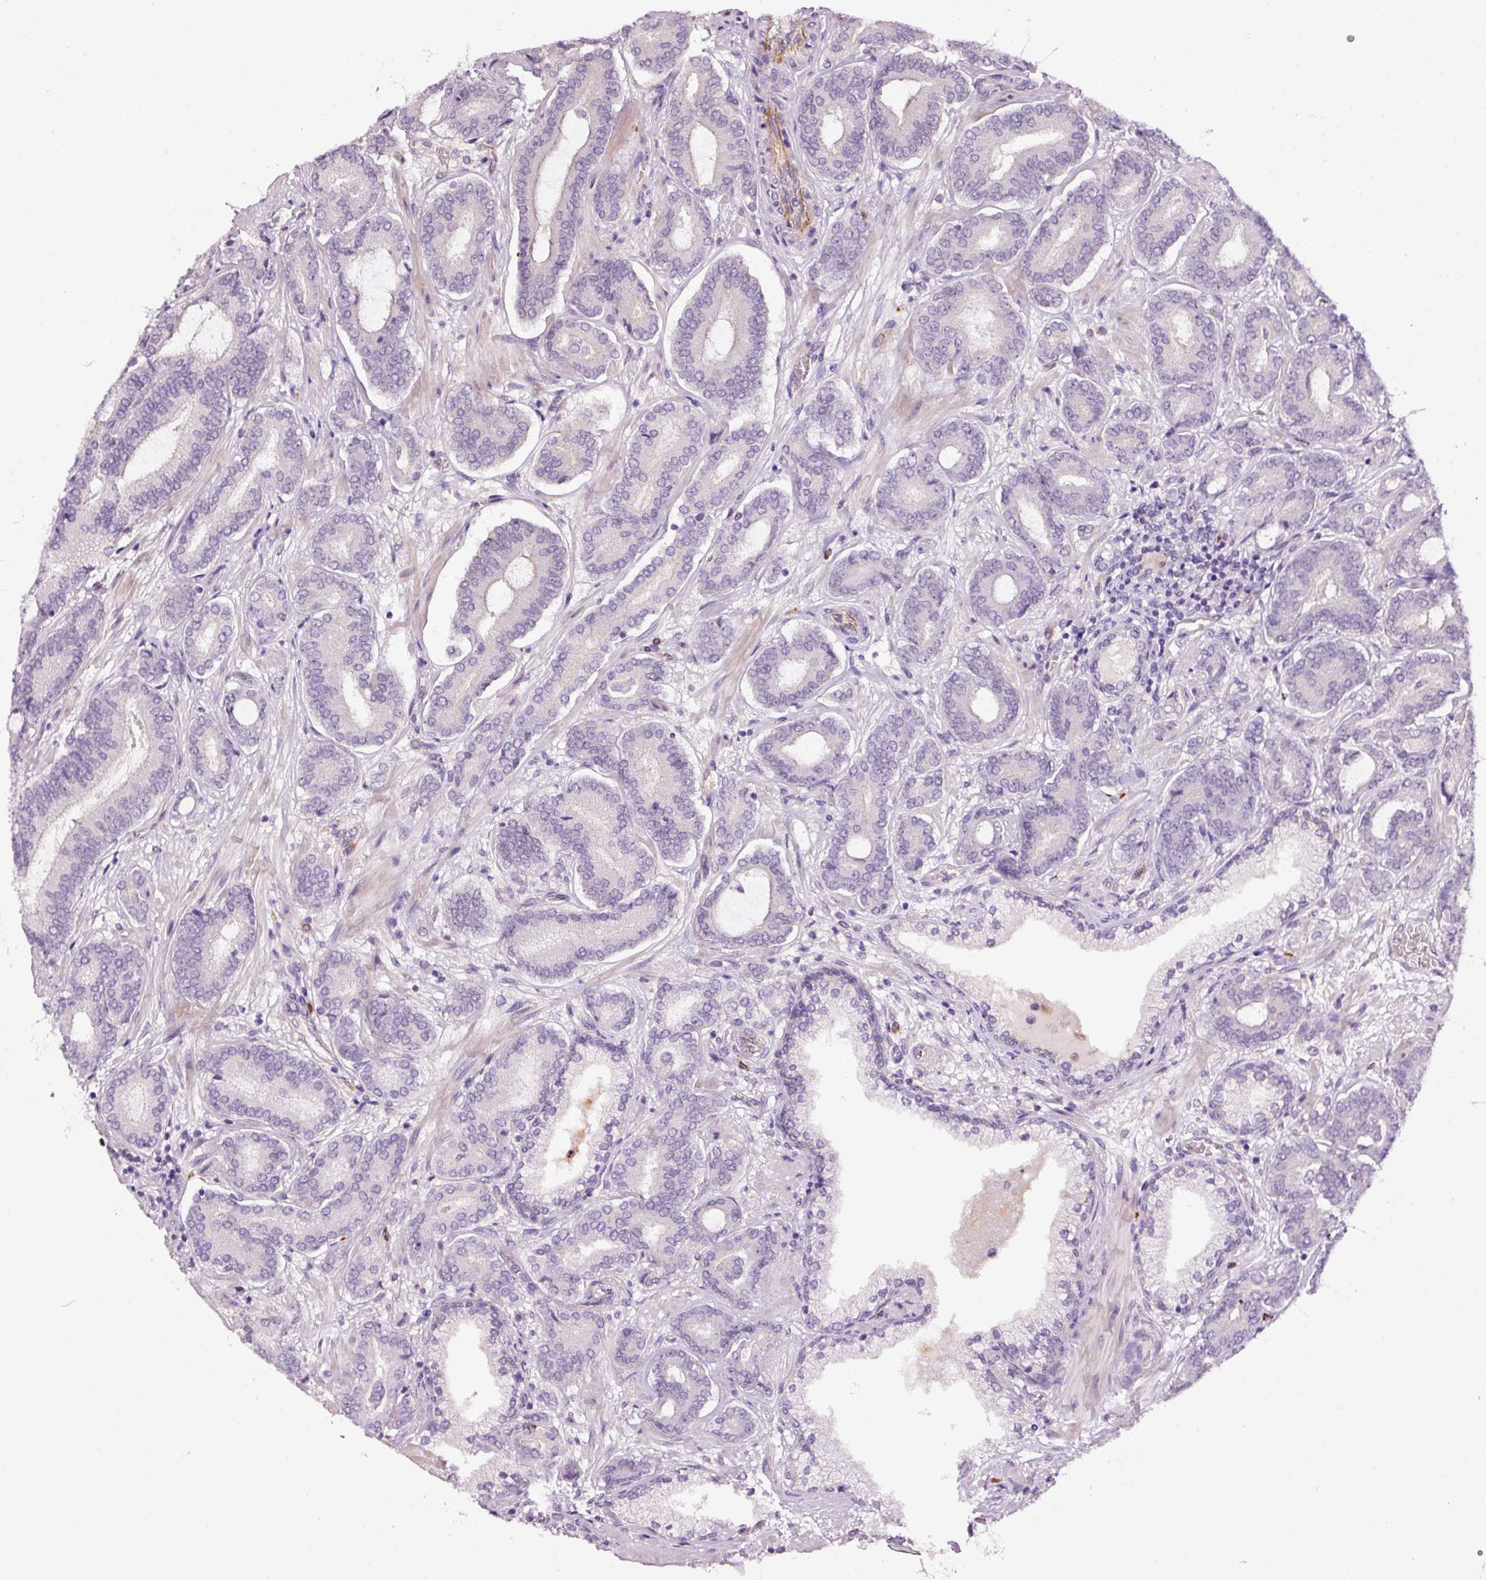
{"staining": {"intensity": "negative", "quantity": "none", "location": "none"}, "tissue": "prostate cancer", "cell_type": "Tumor cells", "image_type": "cancer", "snomed": [{"axis": "morphology", "description": "Adenocarcinoma, Low grade"}, {"axis": "topography", "description": "Prostate and seminal vesicle, NOS"}], "caption": "A micrograph of human prostate cancer is negative for staining in tumor cells. (DAB (3,3'-diaminobenzidine) IHC visualized using brightfield microscopy, high magnification).", "gene": "ABCB4", "patient": {"sex": "male", "age": 61}}